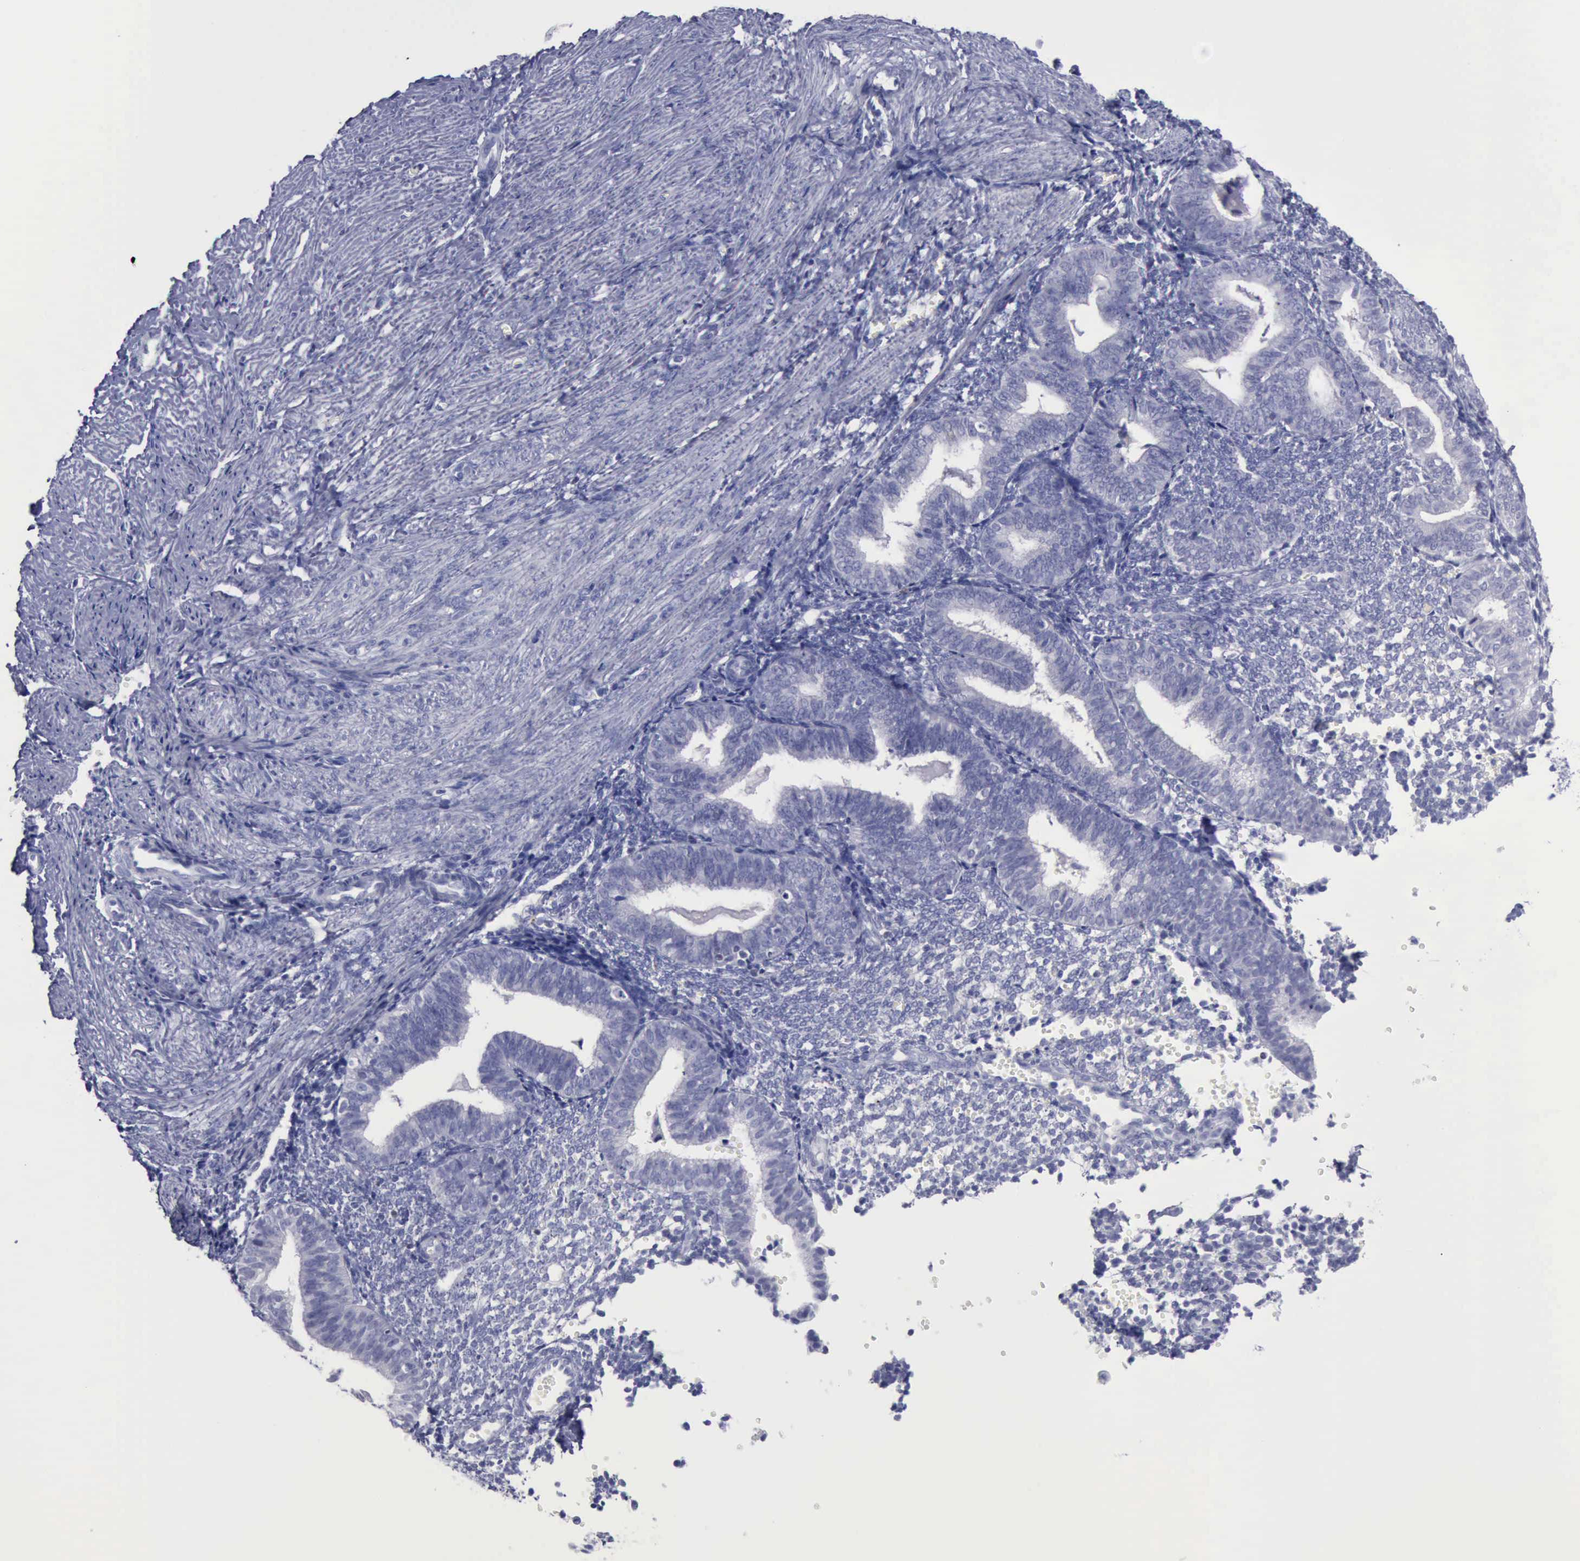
{"staining": {"intensity": "negative", "quantity": "none", "location": "none"}, "tissue": "endometrium", "cell_type": "Cells in endometrial stroma", "image_type": "normal", "snomed": [{"axis": "morphology", "description": "Normal tissue, NOS"}, {"axis": "topography", "description": "Endometrium"}], "caption": "Immunohistochemistry (IHC) micrograph of unremarkable endometrium: endometrium stained with DAB (3,3'-diaminobenzidine) exhibits no significant protein positivity in cells in endometrial stroma. The staining is performed using DAB (3,3'-diaminobenzidine) brown chromogen with nuclei counter-stained in using hematoxylin.", "gene": "SATB2", "patient": {"sex": "female", "age": 61}}